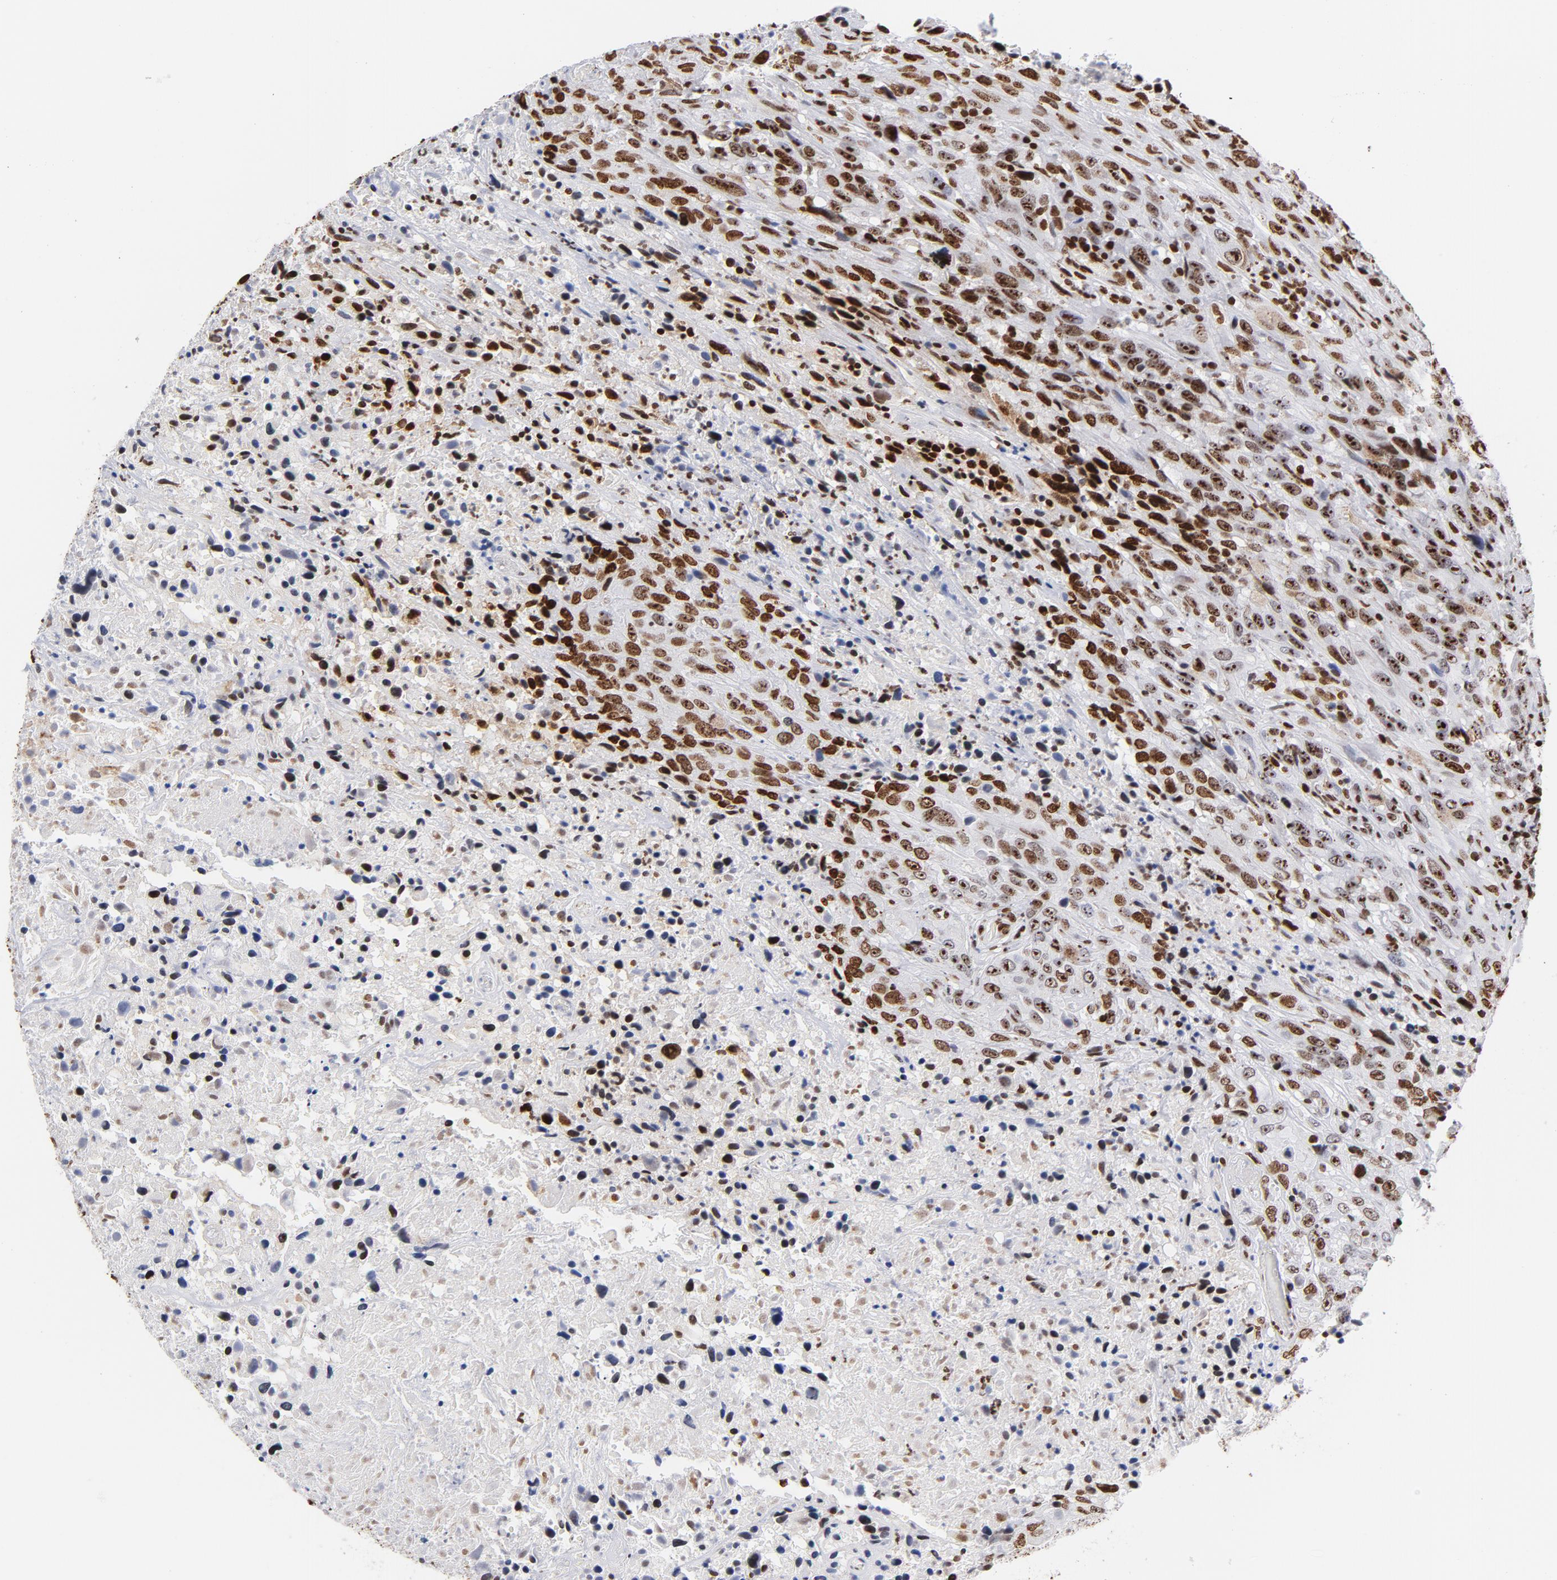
{"staining": {"intensity": "strong", "quantity": ">75%", "location": "nuclear"}, "tissue": "urothelial cancer", "cell_type": "Tumor cells", "image_type": "cancer", "snomed": [{"axis": "morphology", "description": "Urothelial carcinoma, High grade"}, {"axis": "topography", "description": "Urinary bladder"}], "caption": "Immunohistochemistry photomicrograph of neoplastic tissue: human high-grade urothelial carcinoma stained using IHC exhibits high levels of strong protein expression localized specifically in the nuclear of tumor cells, appearing as a nuclear brown color.", "gene": "TOP2B", "patient": {"sex": "male", "age": 61}}